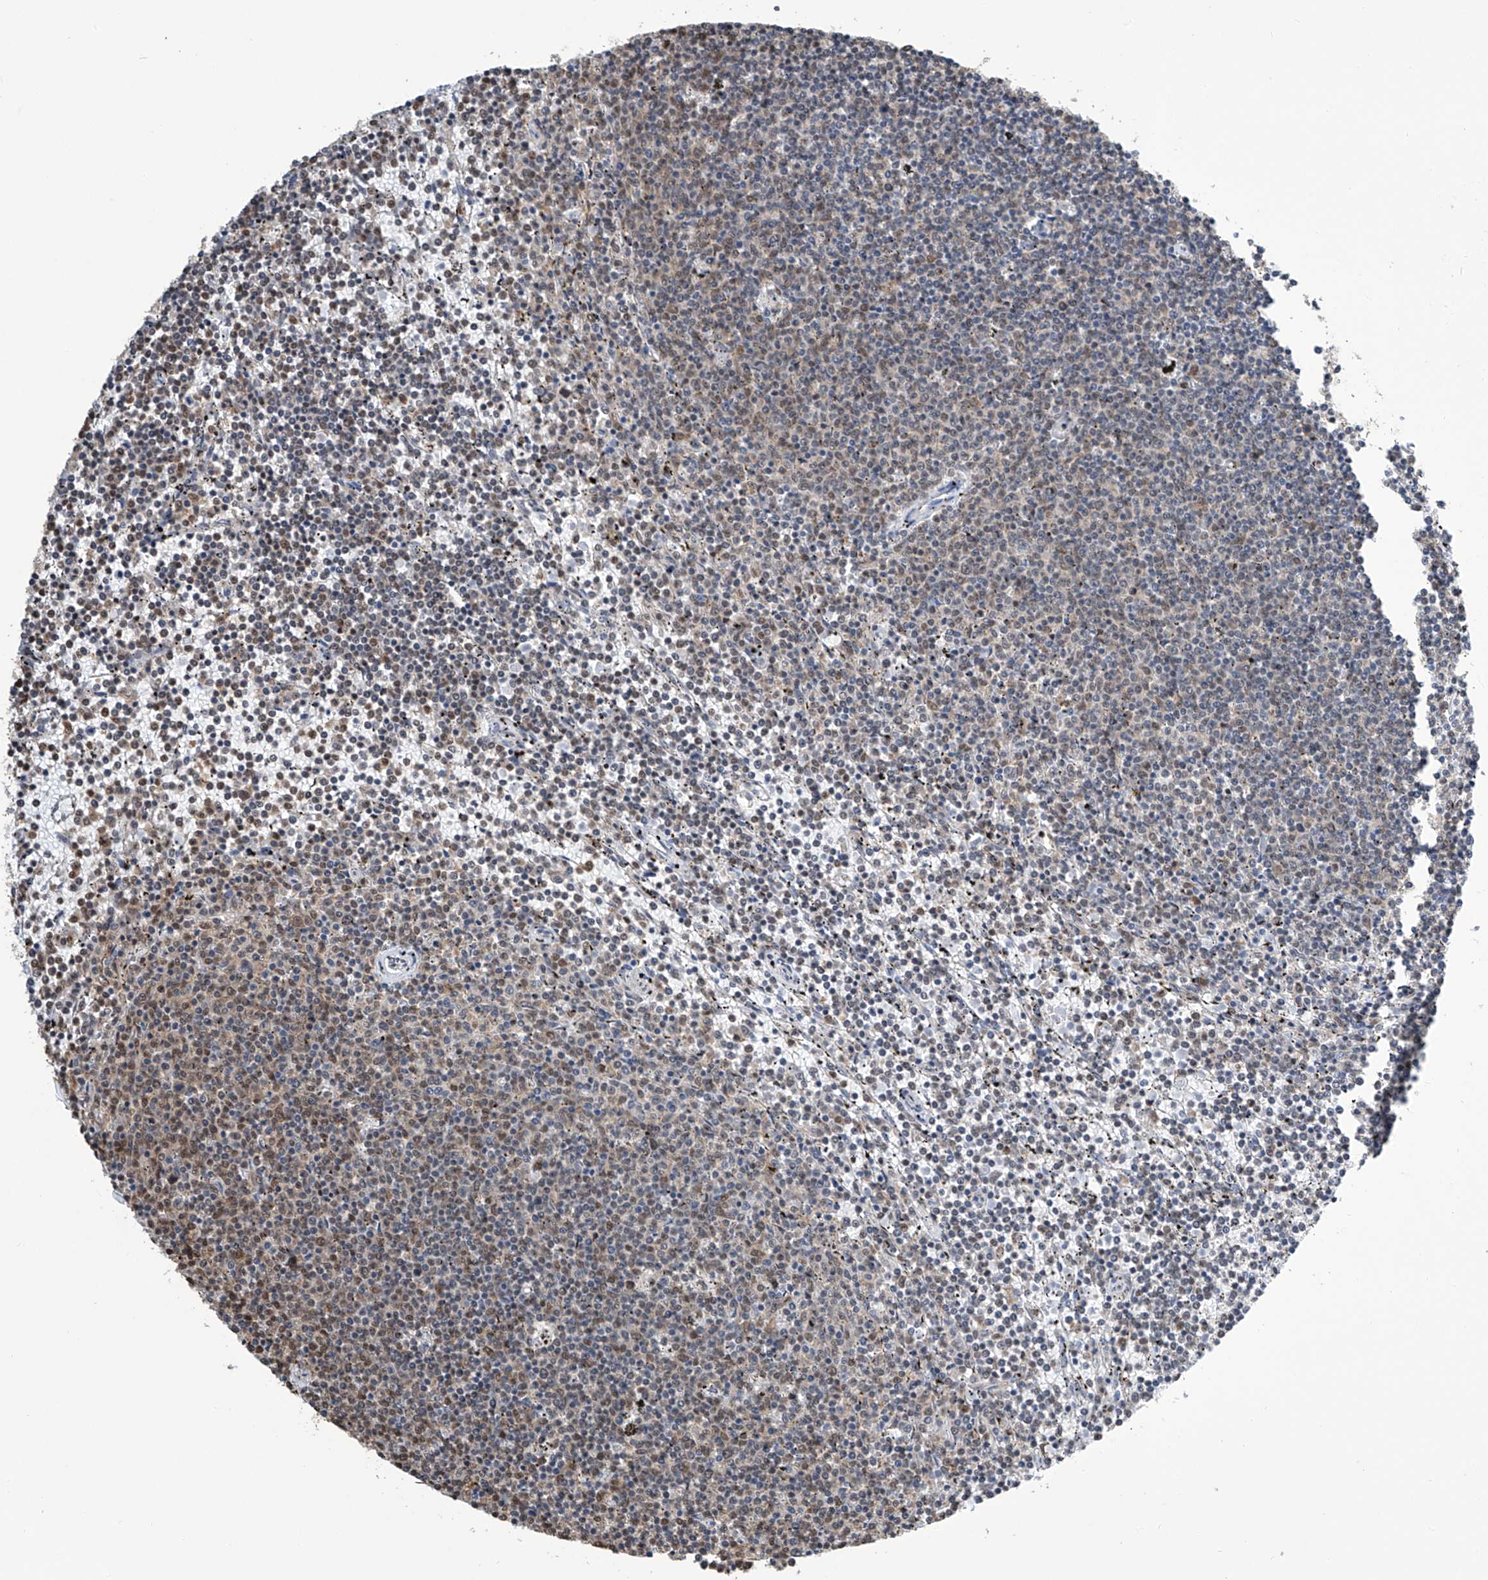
{"staining": {"intensity": "weak", "quantity": "25%-75%", "location": "cytoplasmic/membranous,nuclear"}, "tissue": "lymphoma", "cell_type": "Tumor cells", "image_type": "cancer", "snomed": [{"axis": "morphology", "description": "Malignant lymphoma, non-Hodgkin's type, Low grade"}, {"axis": "topography", "description": "Spleen"}], "caption": "DAB (3,3'-diaminobenzidine) immunohistochemical staining of lymphoma exhibits weak cytoplasmic/membranous and nuclear protein expression in about 25%-75% of tumor cells.", "gene": "SREBF2", "patient": {"sex": "female", "age": 50}}